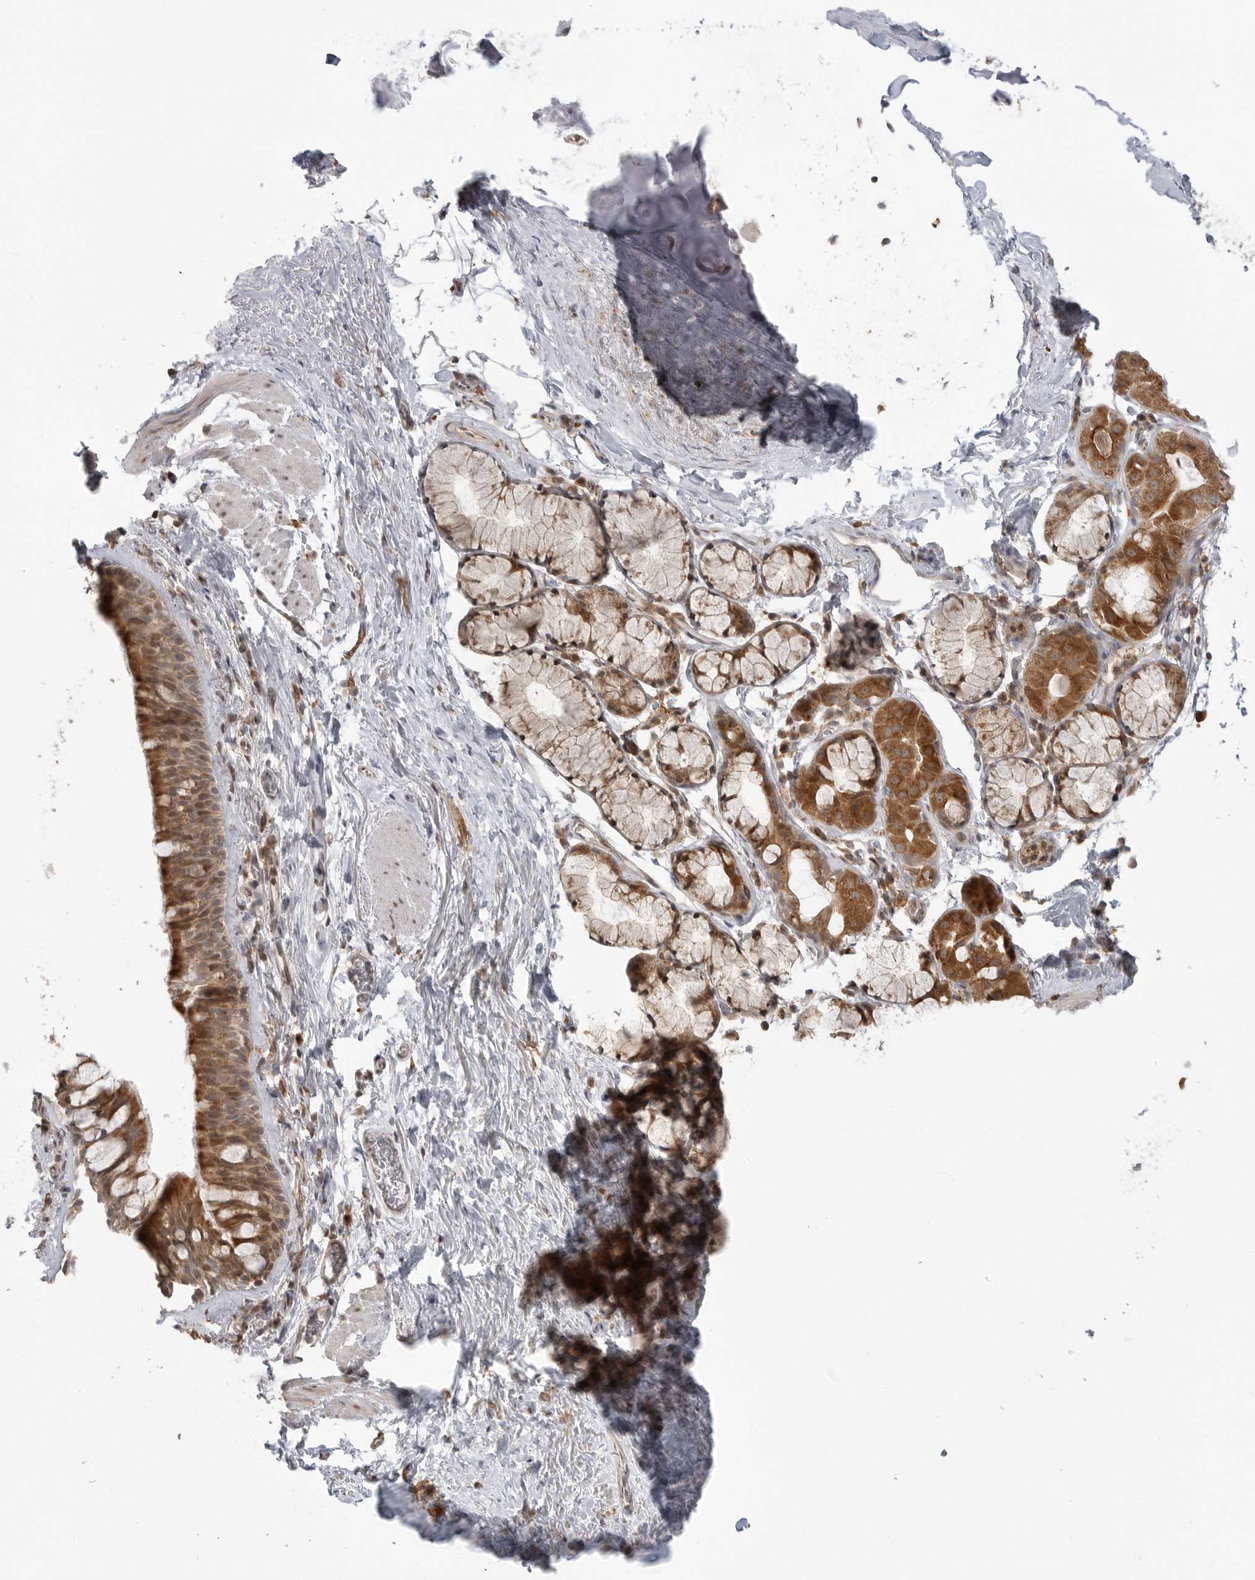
{"staining": {"intensity": "moderate", "quantity": ">75%", "location": "cytoplasmic/membranous"}, "tissue": "bronchus", "cell_type": "Respiratory epithelial cells", "image_type": "normal", "snomed": [{"axis": "morphology", "description": "Normal tissue, NOS"}, {"axis": "topography", "description": "Cartilage tissue"}, {"axis": "topography", "description": "Bronchus"}], "caption": "IHC (DAB (3,3'-diaminobenzidine)) staining of normal bronchus shows moderate cytoplasmic/membranous protein positivity in about >75% of respiratory epithelial cells.", "gene": "FAT3", "patient": {"sex": "female", "age": 53}}